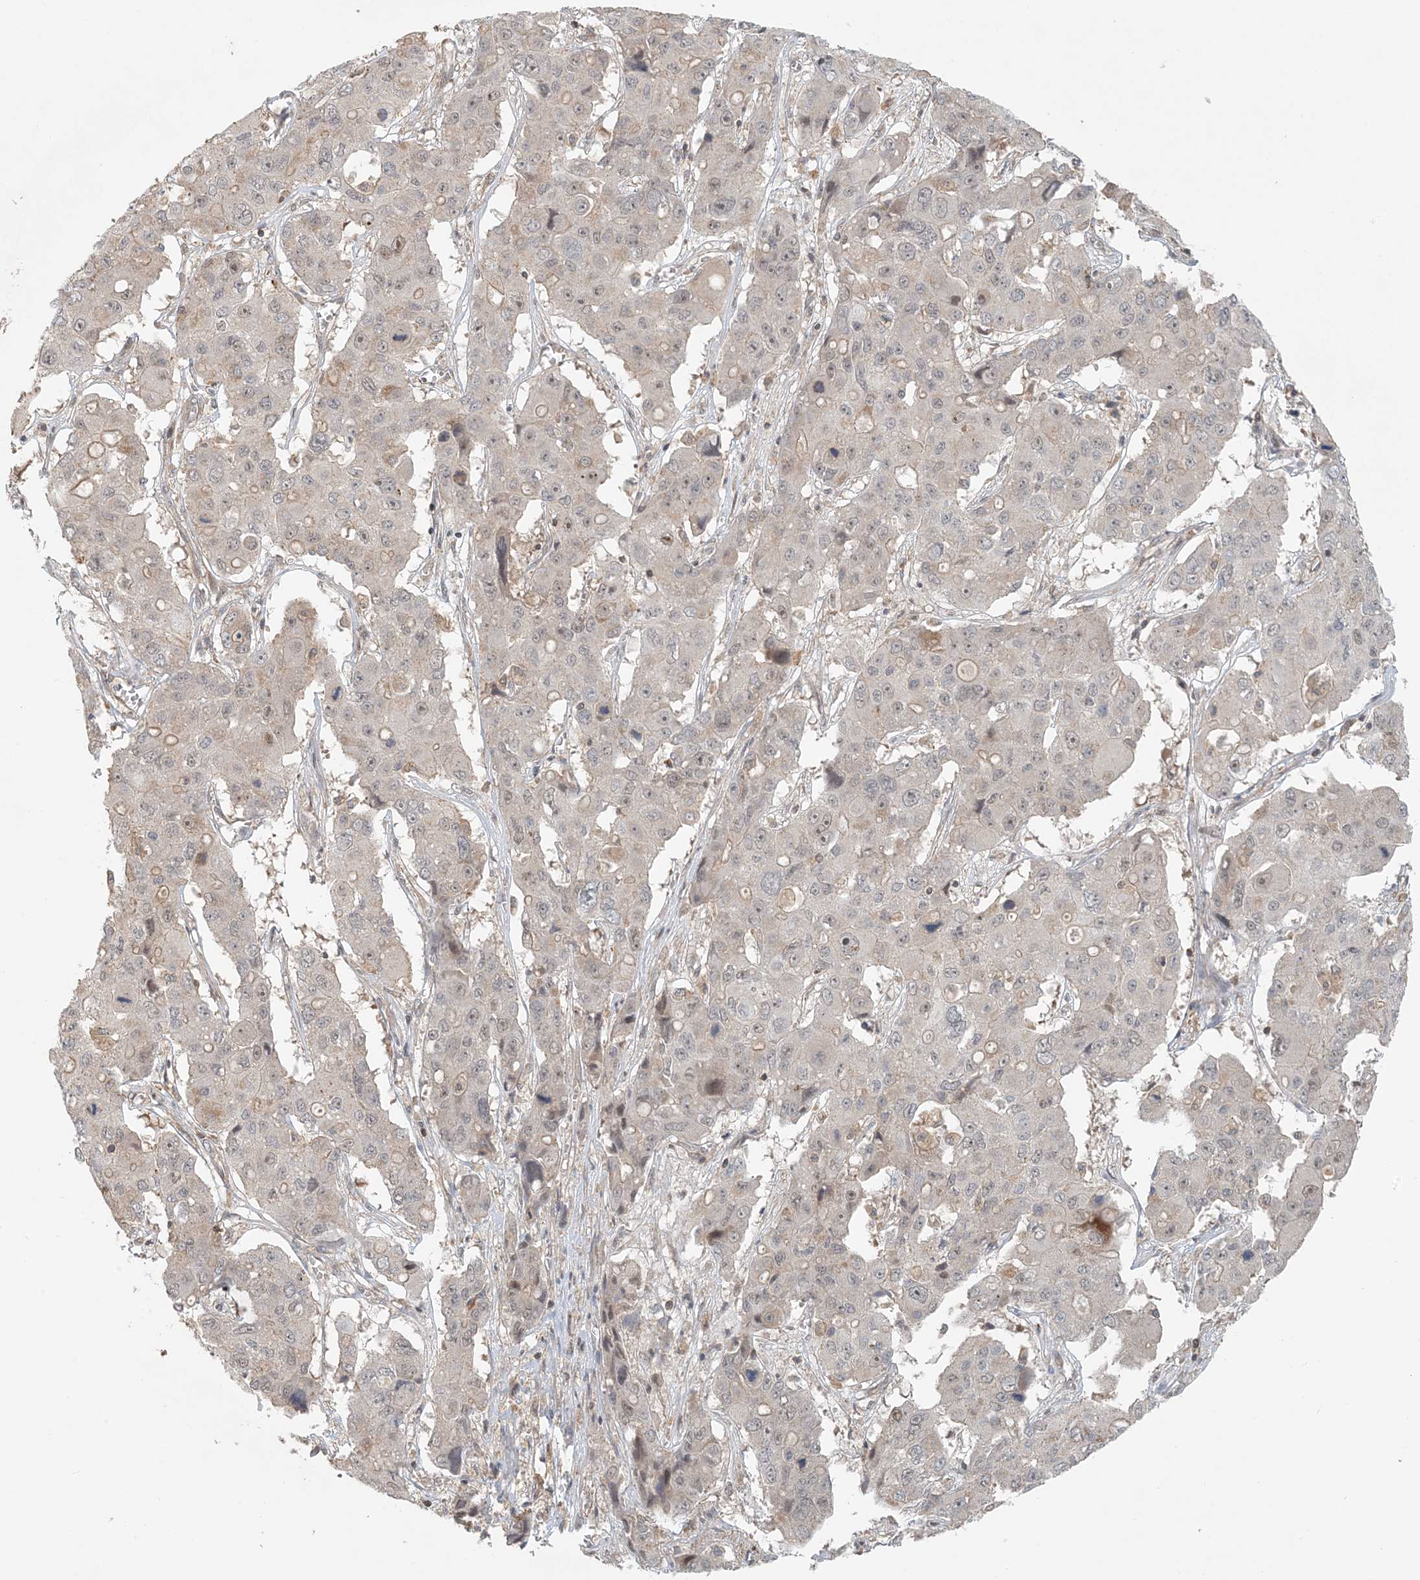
{"staining": {"intensity": "moderate", "quantity": "<25%", "location": "cytoplasmic/membranous"}, "tissue": "liver cancer", "cell_type": "Tumor cells", "image_type": "cancer", "snomed": [{"axis": "morphology", "description": "Cholangiocarcinoma"}, {"axis": "topography", "description": "Liver"}], "caption": "Liver cholangiocarcinoma stained for a protein (brown) reveals moderate cytoplasmic/membranous positive expression in about <25% of tumor cells.", "gene": "OBI1", "patient": {"sex": "male", "age": 67}}